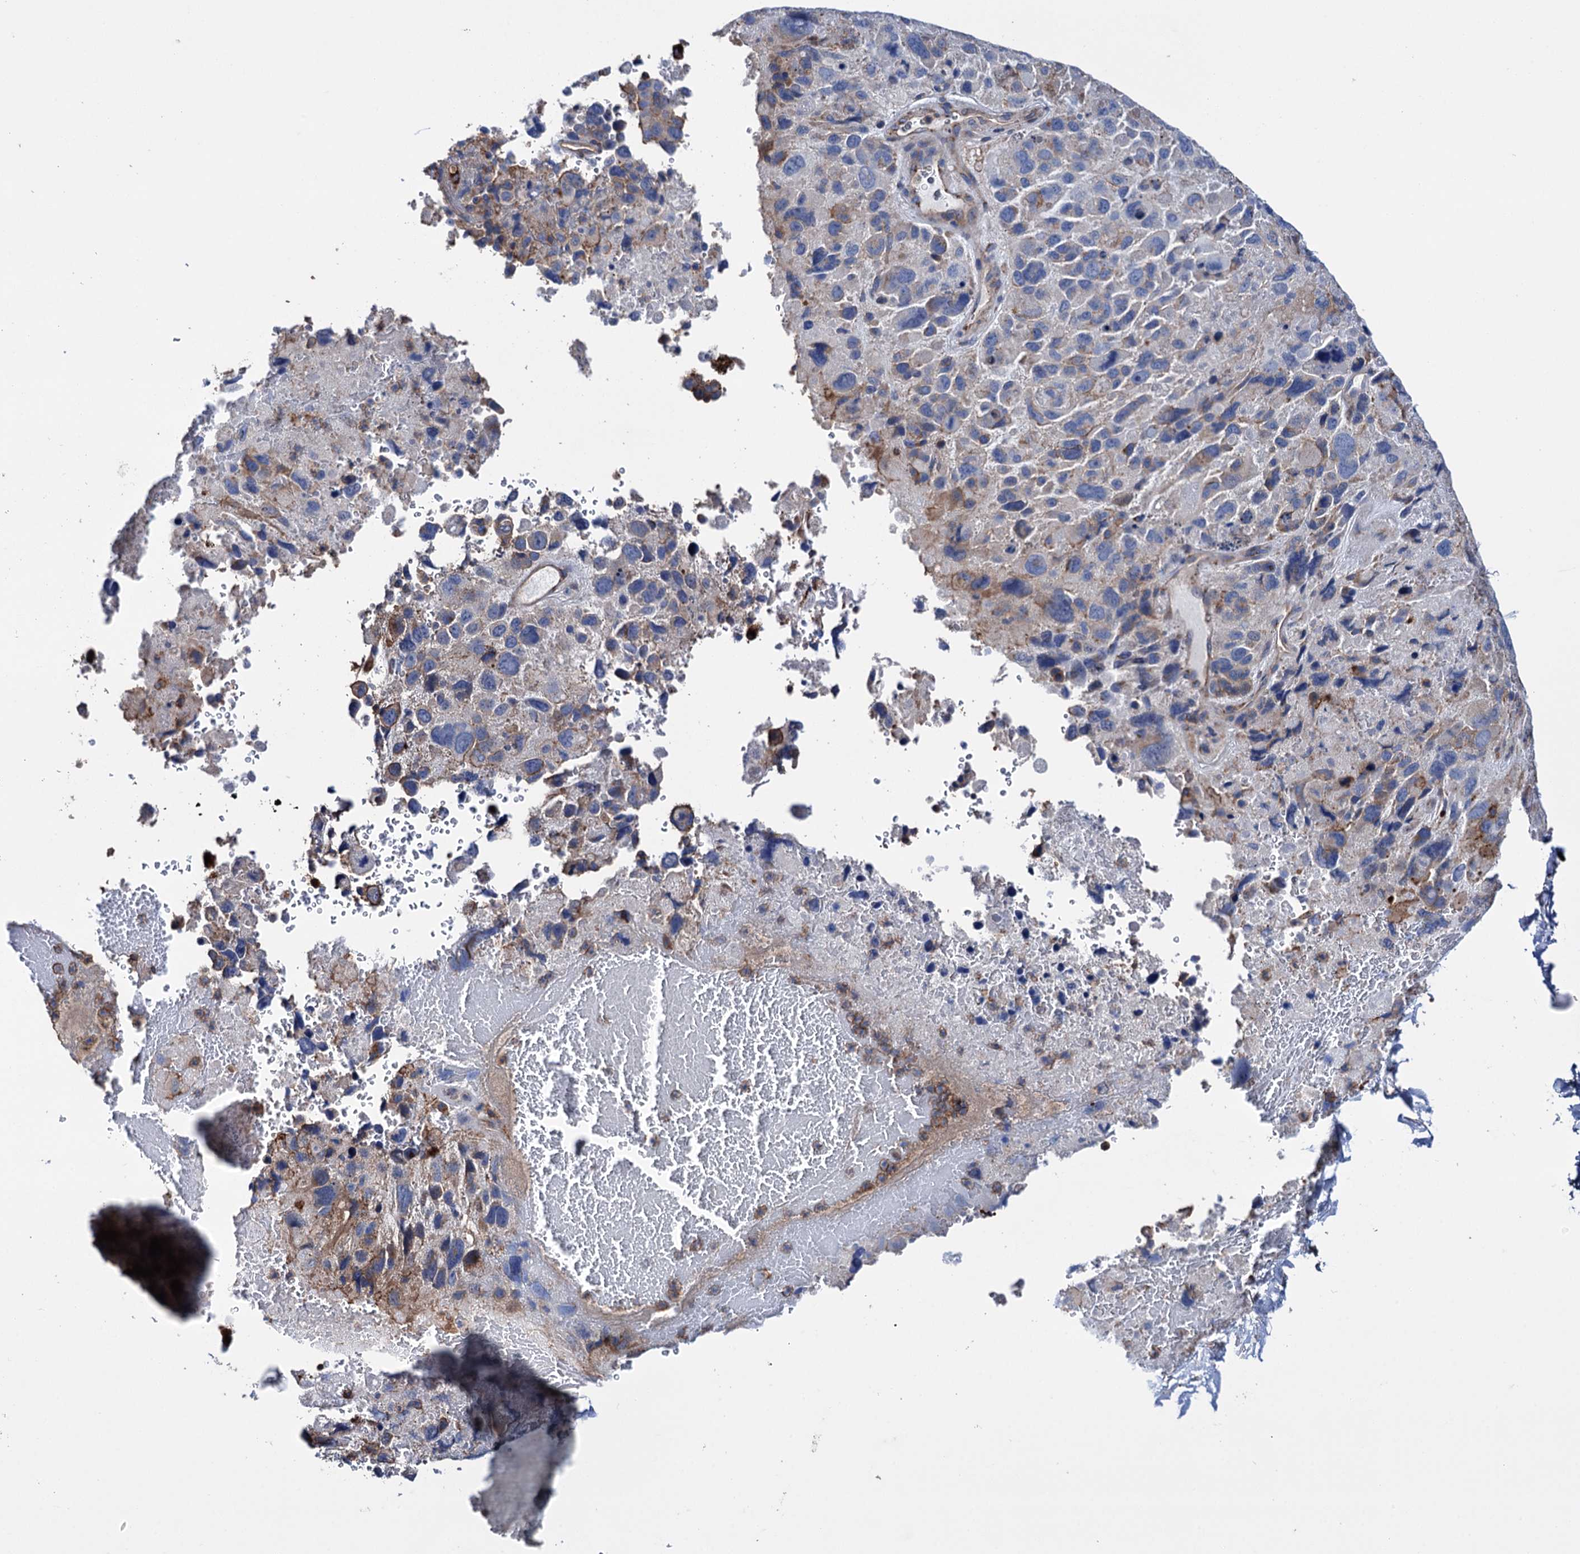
{"staining": {"intensity": "moderate", "quantity": "<25%", "location": "cytoplasmic/membranous"}, "tissue": "lung cancer", "cell_type": "Tumor cells", "image_type": "cancer", "snomed": [{"axis": "morphology", "description": "Adenocarcinoma, NOS"}, {"axis": "topography", "description": "Lung"}], "caption": "The immunohistochemical stain labels moderate cytoplasmic/membranous positivity in tumor cells of lung adenocarcinoma tissue.", "gene": "SCPEP1", "patient": {"sex": "male", "age": 67}}